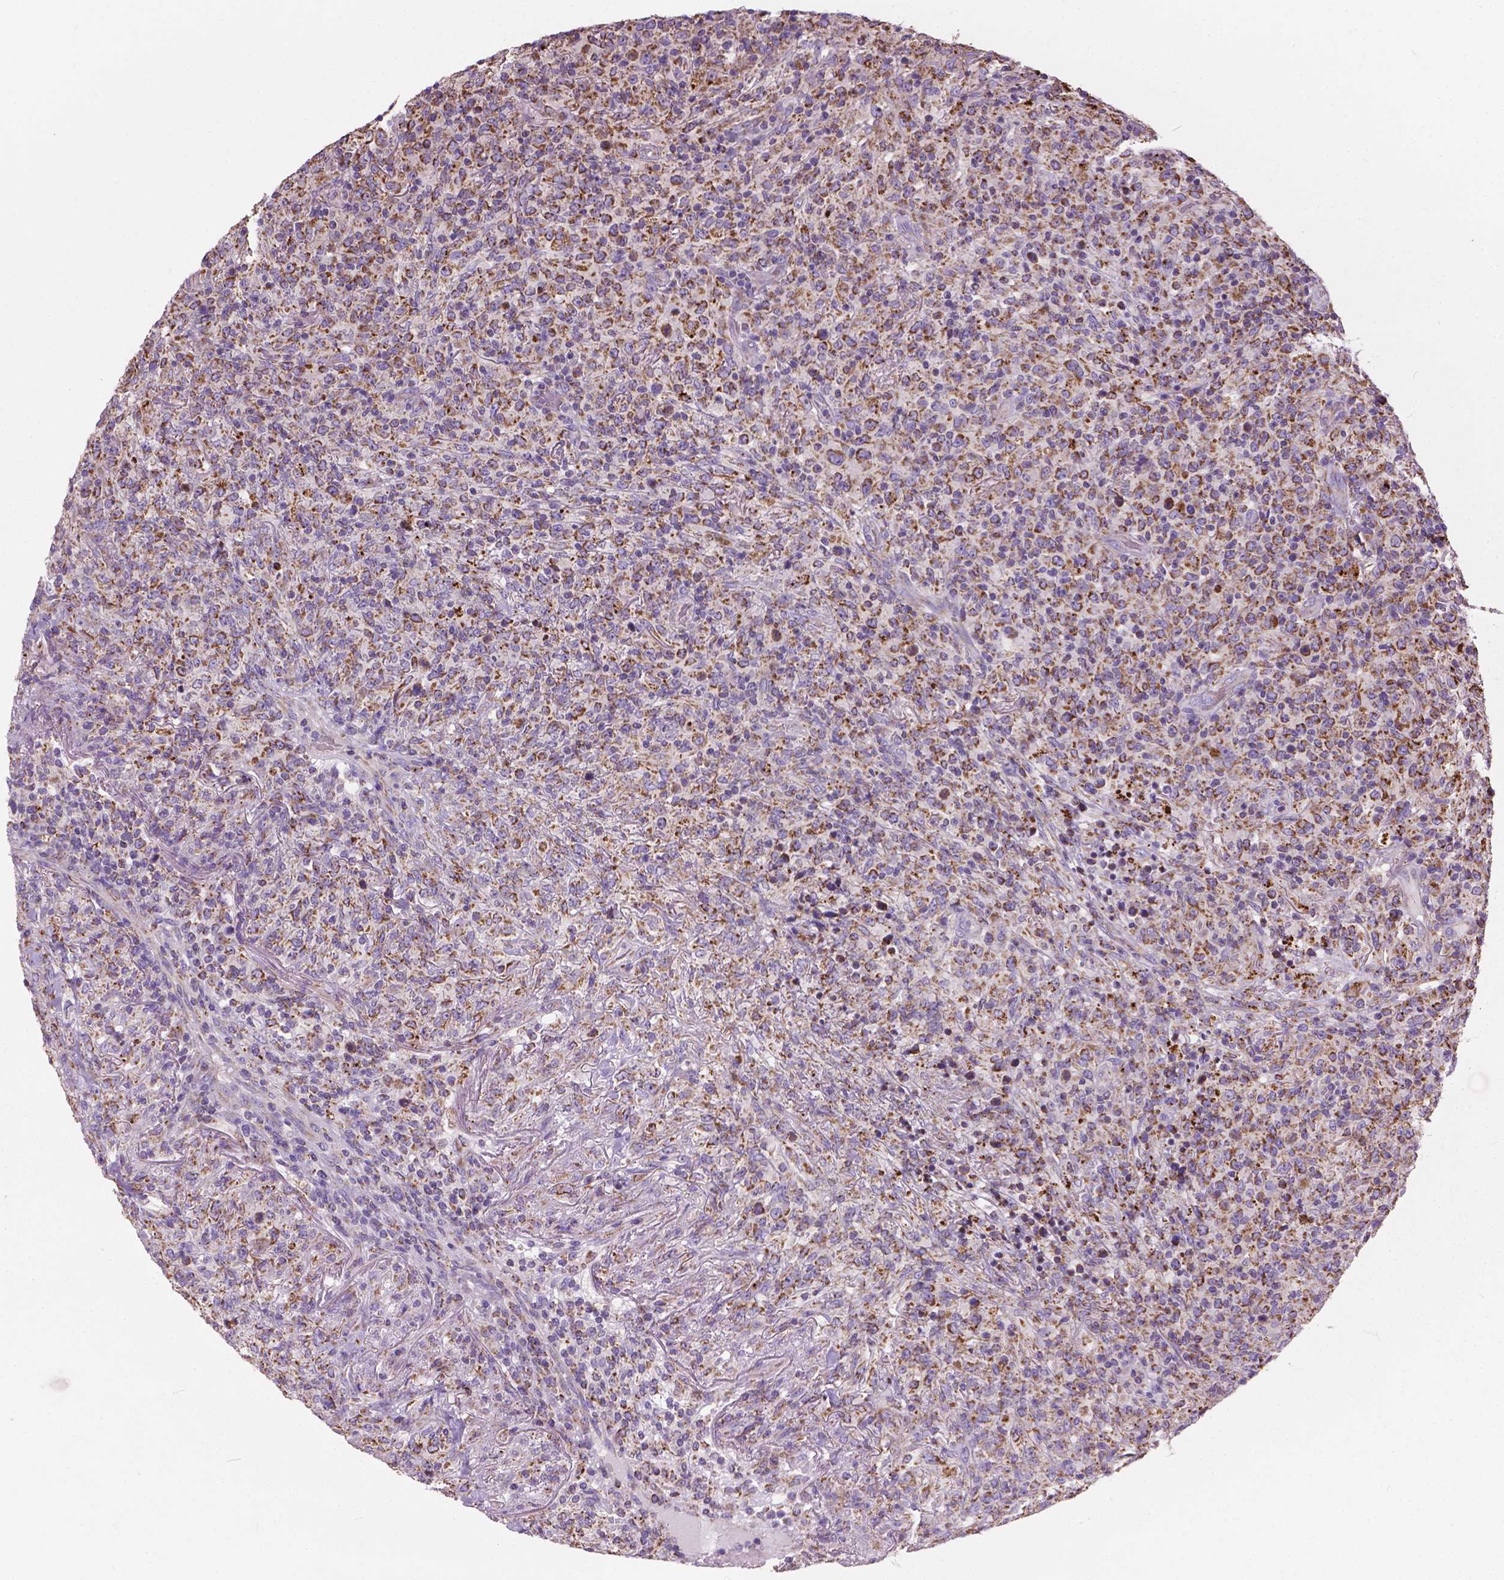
{"staining": {"intensity": "moderate", "quantity": ">75%", "location": "cytoplasmic/membranous"}, "tissue": "lymphoma", "cell_type": "Tumor cells", "image_type": "cancer", "snomed": [{"axis": "morphology", "description": "Malignant lymphoma, non-Hodgkin's type, High grade"}, {"axis": "topography", "description": "Lung"}], "caption": "Tumor cells display medium levels of moderate cytoplasmic/membranous positivity in about >75% of cells in lymphoma.", "gene": "VDAC1", "patient": {"sex": "male", "age": 79}}